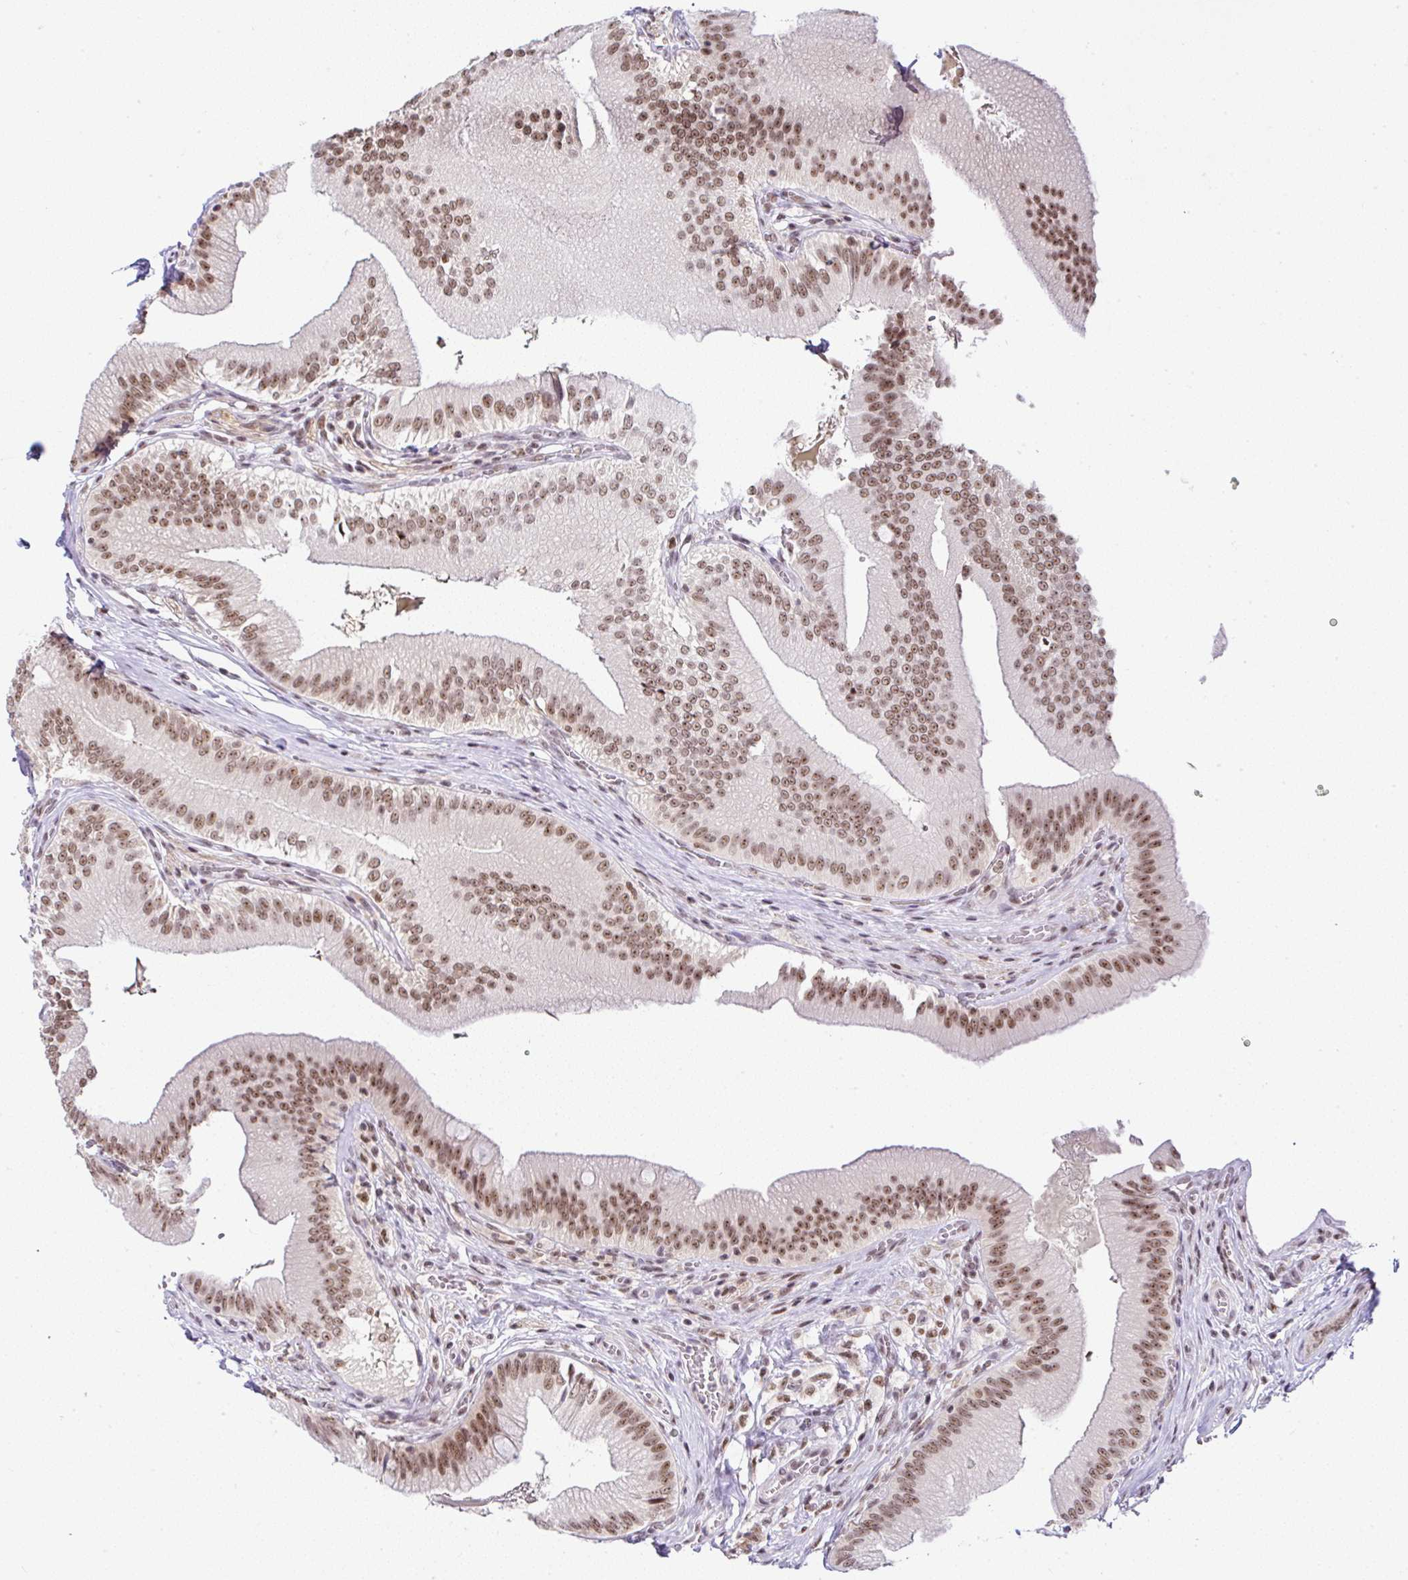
{"staining": {"intensity": "moderate", "quantity": ">75%", "location": "nuclear"}, "tissue": "gallbladder", "cell_type": "Glandular cells", "image_type": "normal", "snomed": [{"axis": "morphology", "description": "Normal tissue, NOS"}, {"axis": "topography", "description": "Gallbladder"}], "caption": "Protein expression analysis of benign gallbladder displays moderate nuclear staining in approximately >75% of glandular cells. Using DAB (3,3'-diaminobenzidine) (brown) and hematoxylin (blue) stains, captured at high magnification using brightfield microscopy.", "gene": "PTPN2", "patient": {"sex": "male", "age": 17}}